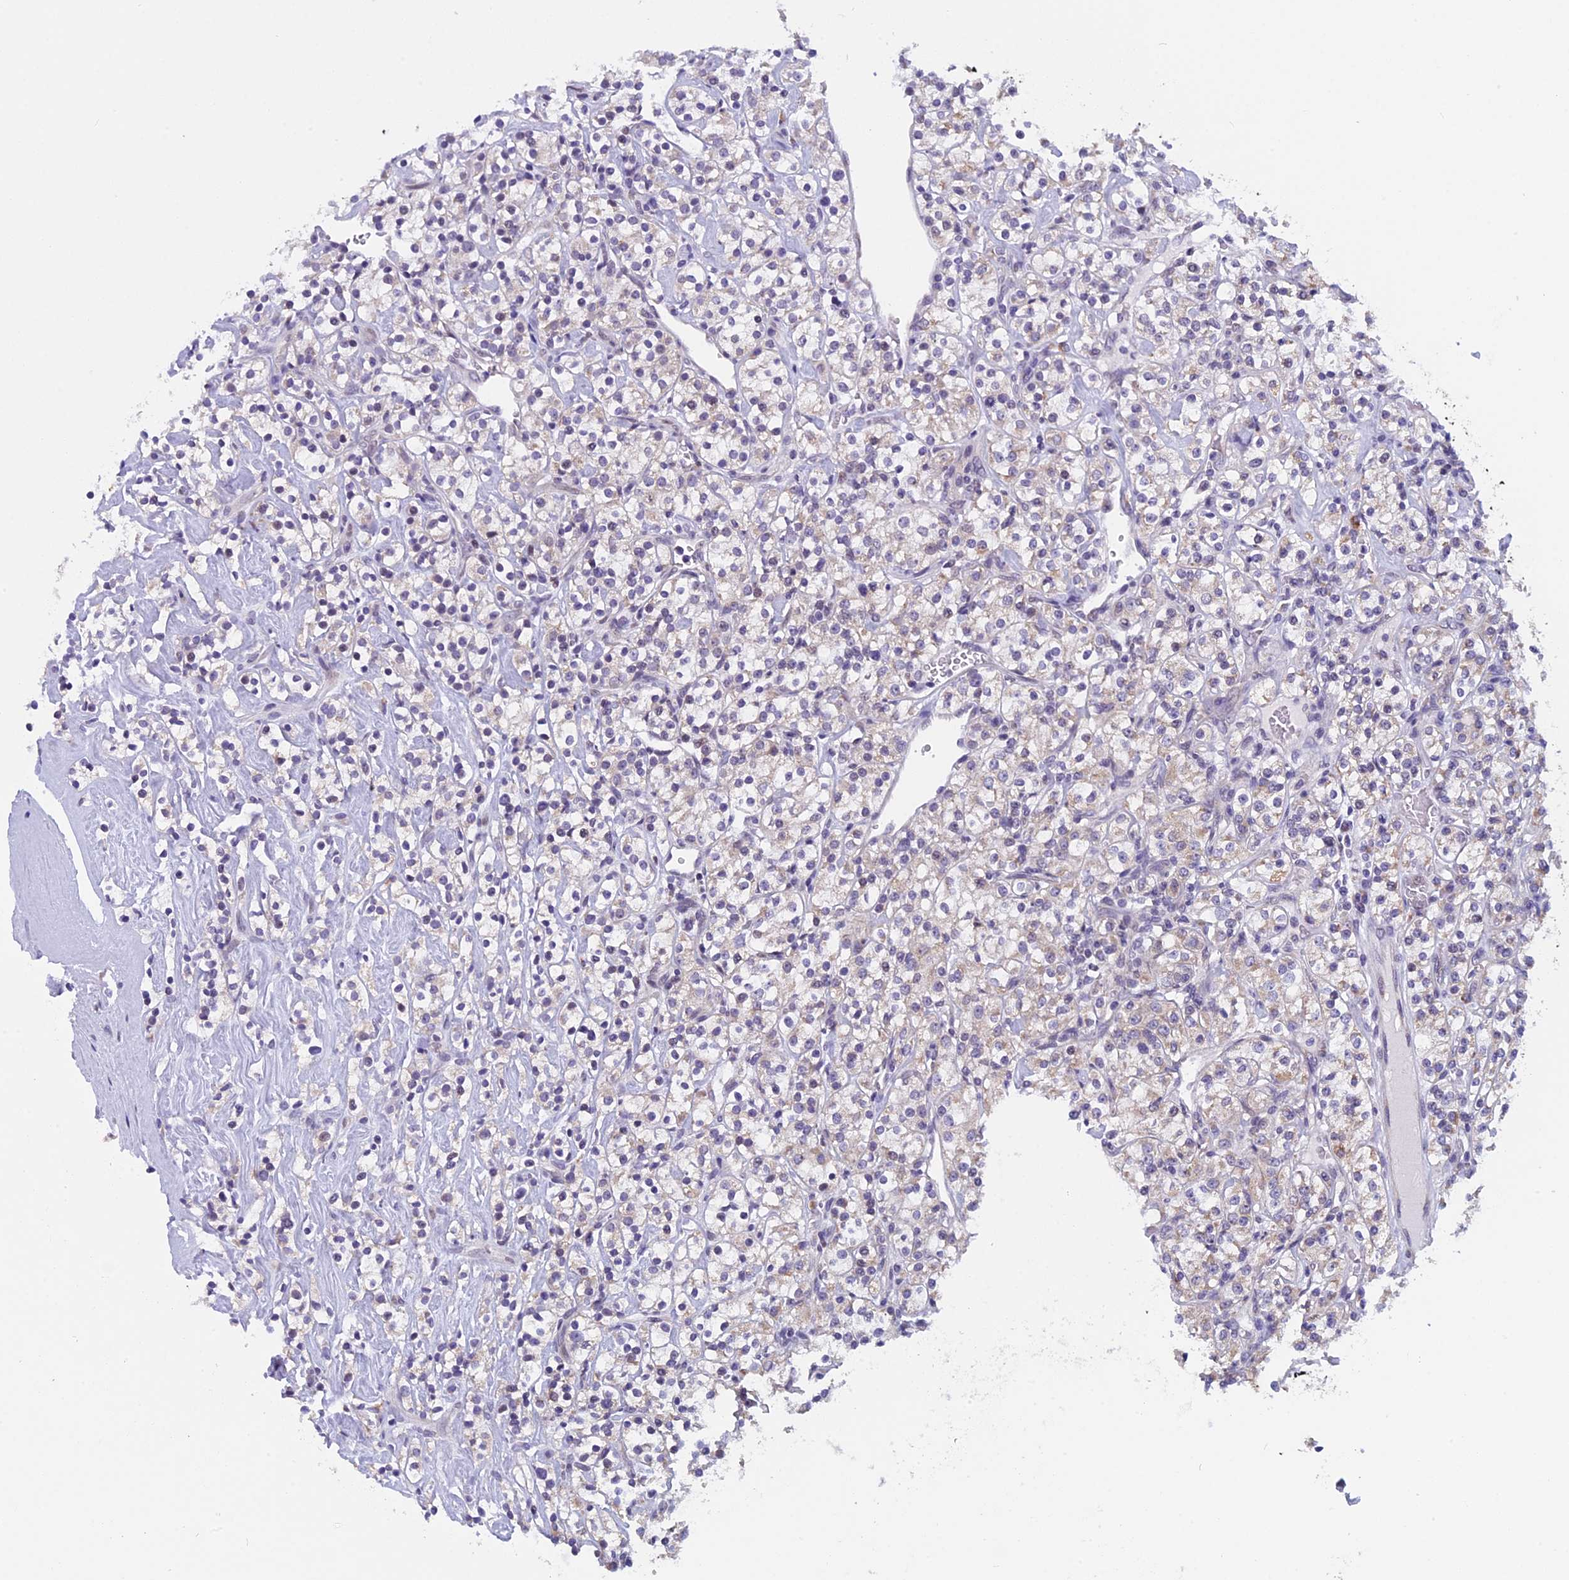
{"staining": {"intensity": "weak", "quantity": "25%-75%", "location": "cytoplasmic/membranous"}, "tissue": "renal cancer", "cell_type": "Tumor cells", "image_type": "cancer", "snomed": [{"axis": "morphology", "description": "Adenocarcinoma, NOS"}, {"axis": "topography", "description": "Kidney"}], "caption": "Immunohistochemical staining of human renal adenocarcinoma displays low levels of weak cytoplasmic/membranous positivity in about 25%-75% of tumor cells.", "gene": "ZNF317", "patient": {"sex": "male", "age": 77}}